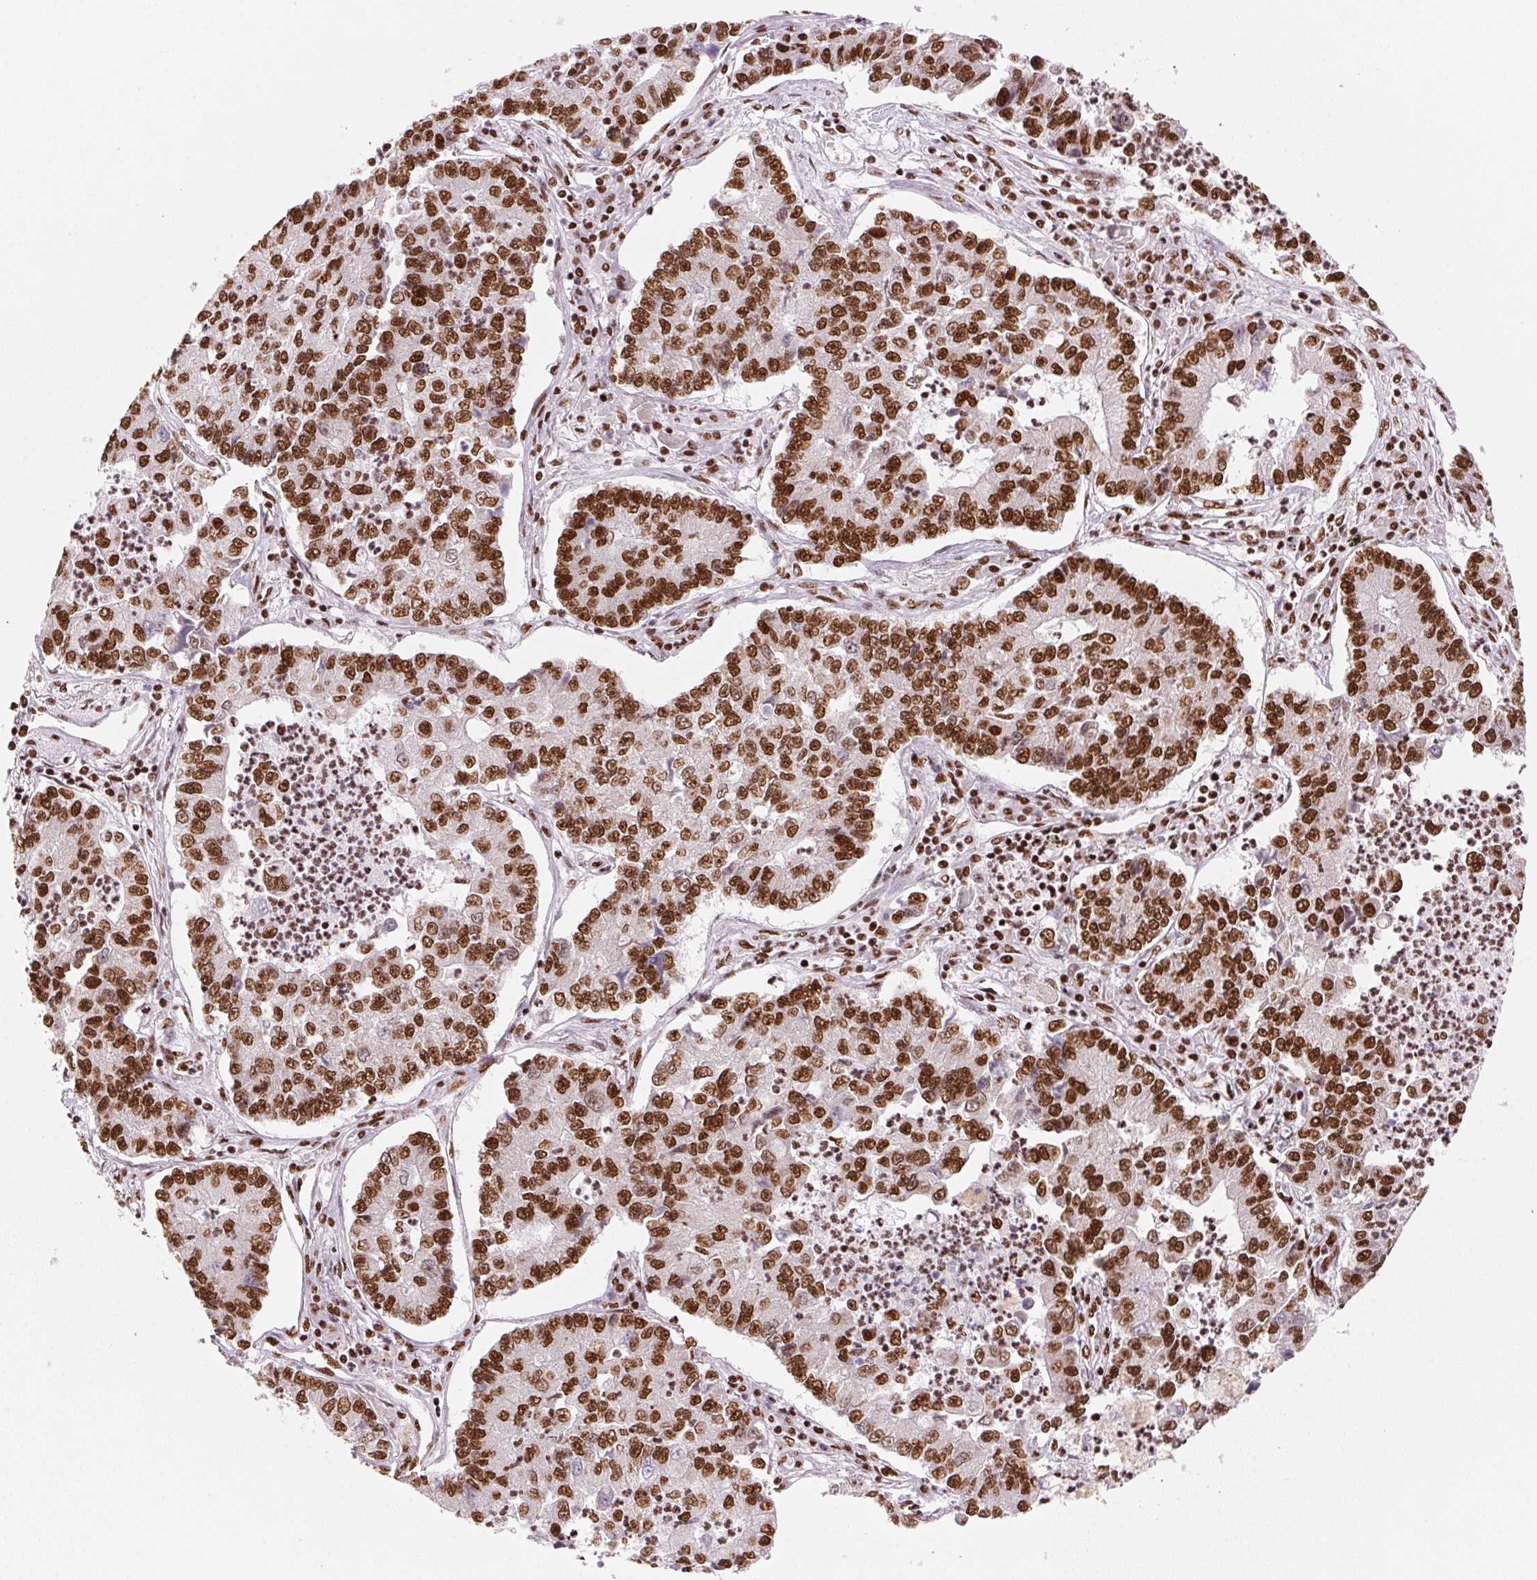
{"staining": {"intensity": "strong", "quantity": ">75%", "location": "nuclear"}, "tissue": "lung cancer", "cell_type": "Tumor cells", "image_type": "cancer", "snomed": [{"axis": "morphology", "description": "Adenocarcinoma, NOS"}, {"axis": "topography", "description": "Lung"}], "caption": "Immunohistochemical staining of lung cancer (adenocarcinoma) demonstrates high levels of strong nuclear protein expression in approximately >75% of tumor cells.", "gene": "NXF1", "patient": {"sex": "female", "age": 57}}